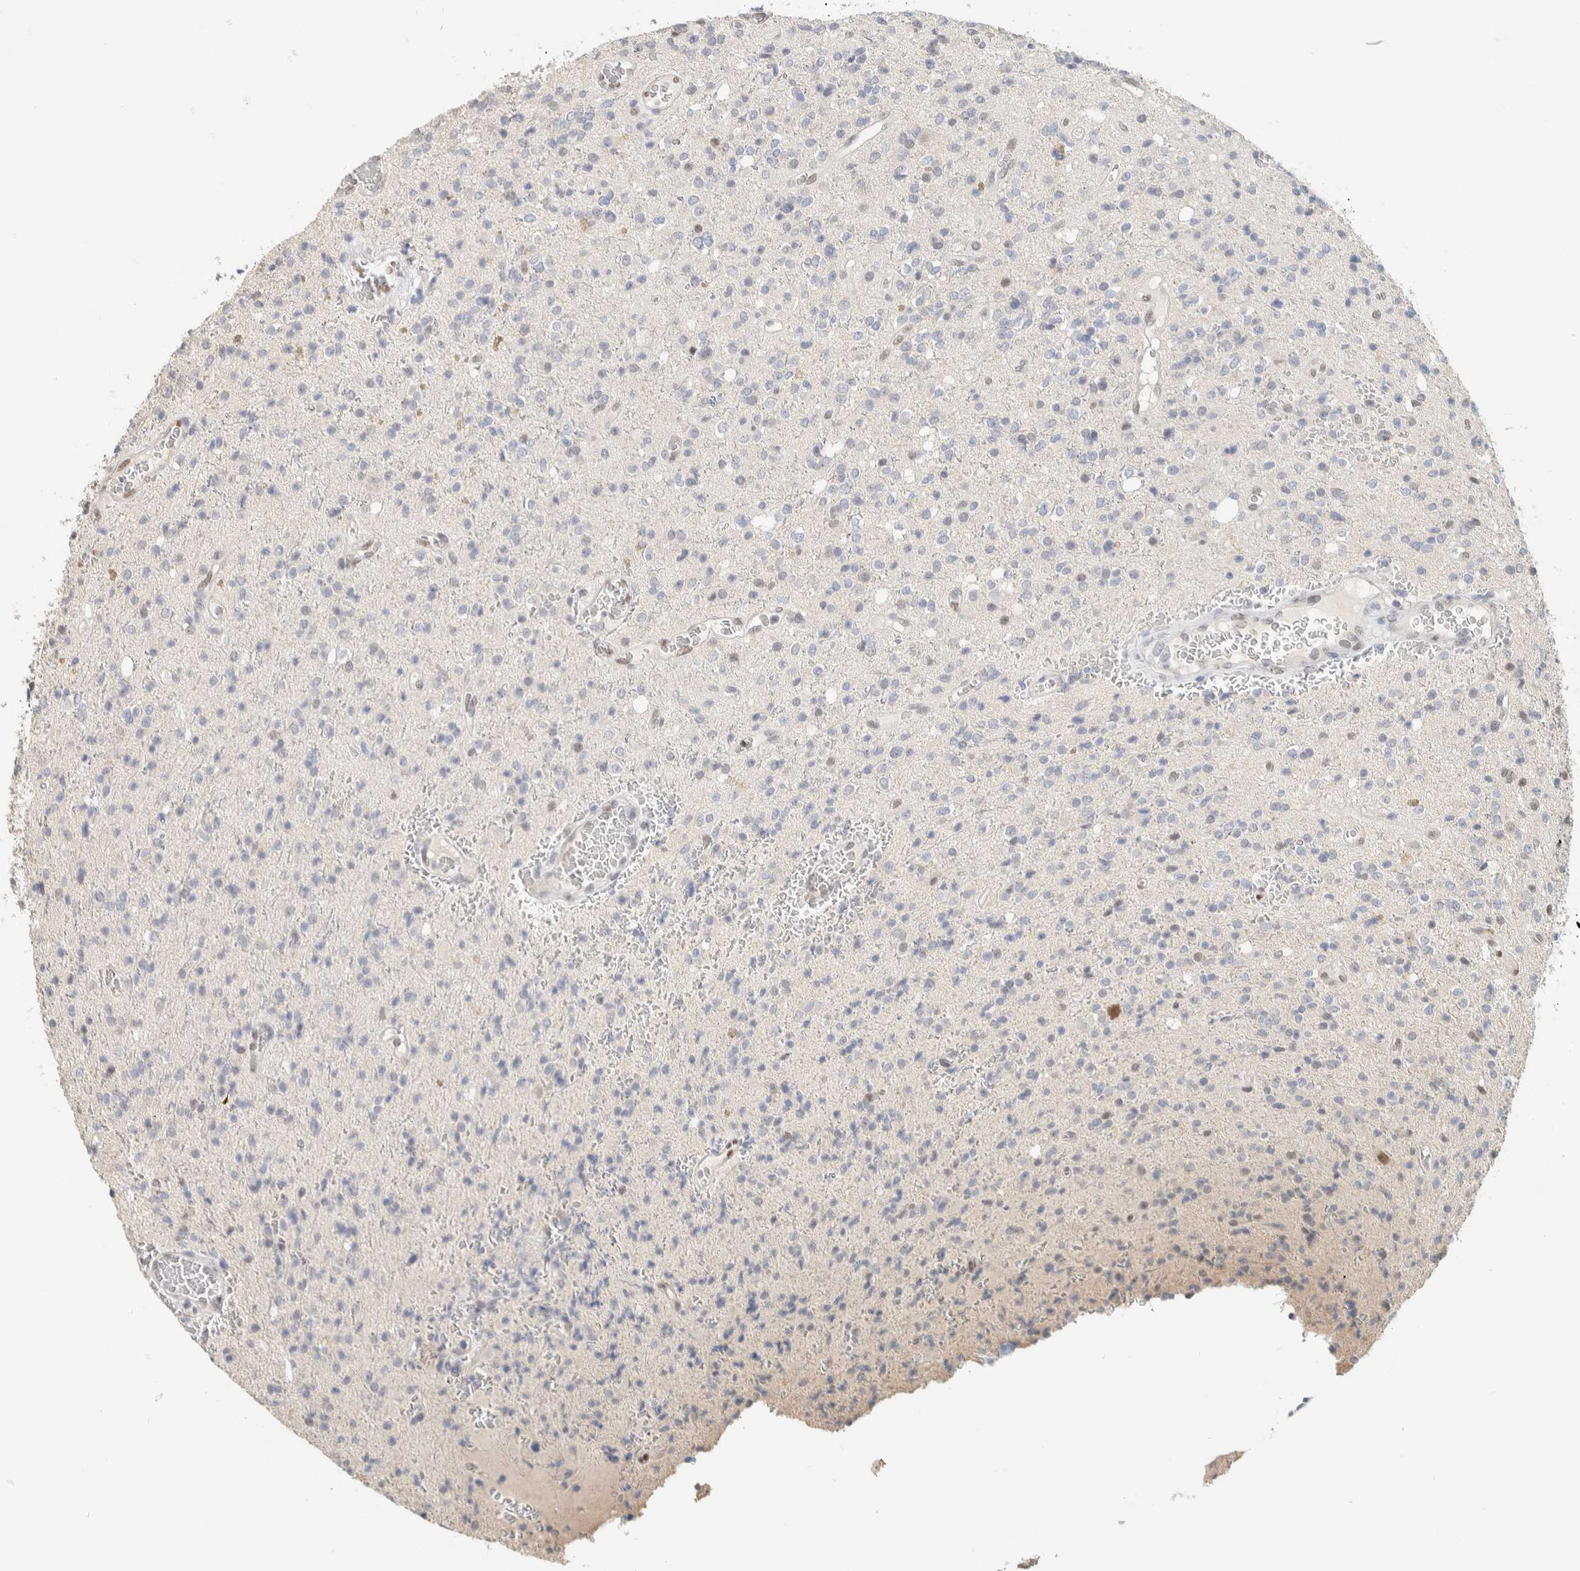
{"staining": {"intensity": "weak", "quantity": "<25%", "location": "nuclear"}, "tissue": "glioma", "cell_type": "Tumor cells", "image_type": "cancer", "snomed": [{"axis": "morphology", "description": "Glioma, malignant, High grade"}, {"axis": "topography", "description": "Brain"}], "caption": "High magnification brightfield microscopy of malignant high-grade glioma stained with DAB (brown) and counterstained with hematoxylin (blue): tumor cells show no significant expression. (DAB immunohistochemistry with hematoxylin counter stain).", "gene": "PUS7", "patient": {"sex": "male", "age": 34}}